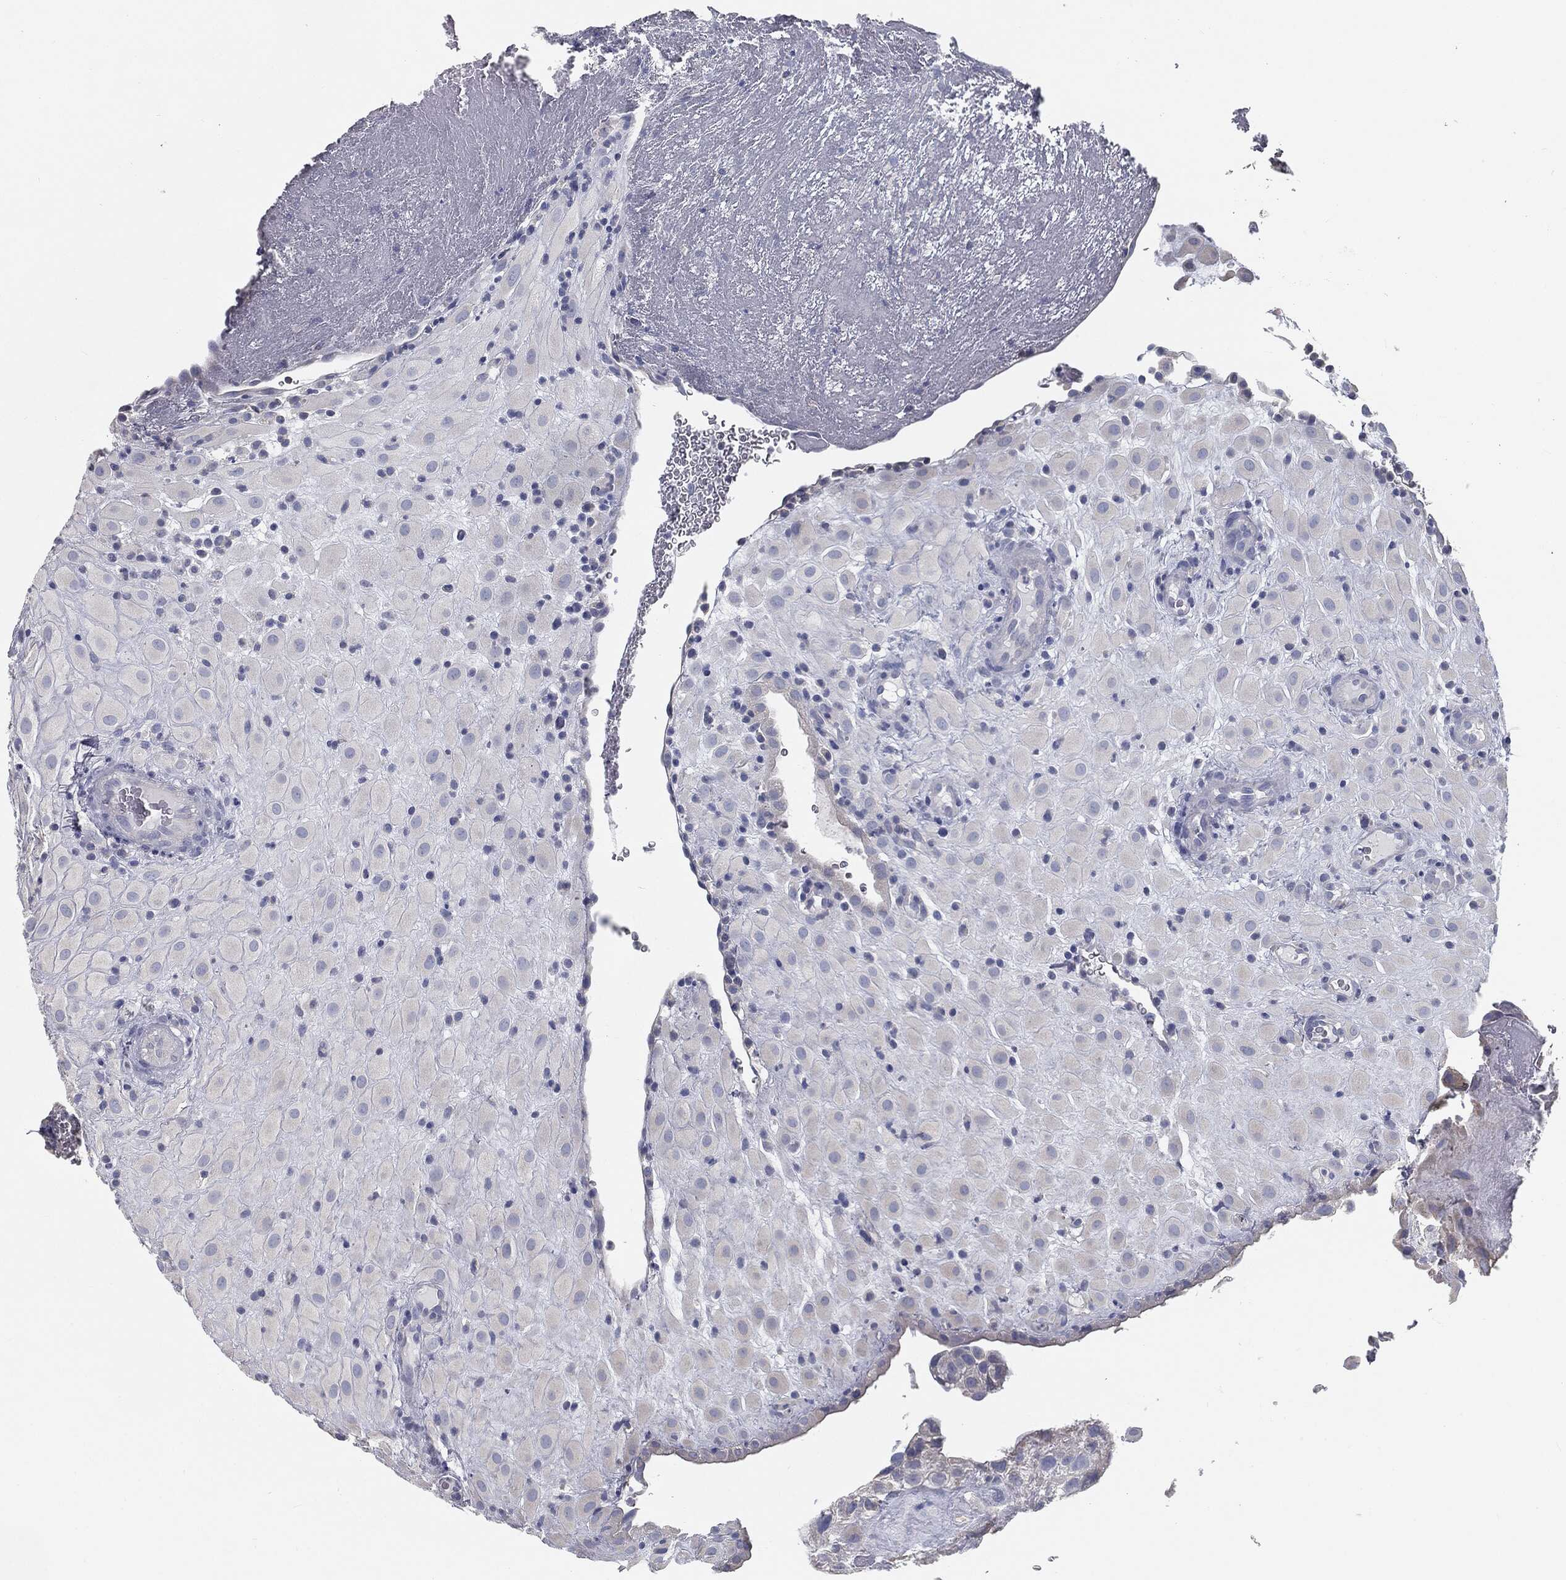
{"staining": {"intensity": "negative", "quantity": "none", "location": "none"}, "tissue": "placenta", "cell_type": "Decidual cells", "image_type": "normal", "snomed": [{"axis": "morphology", "description": "Normal tissue, NOS"}, {"axis": "topography", "description": "Placenta"}], "caption": "IHC of benign placenta displays no expression in decidual cells.", "gene": "CAV3", "patient": {"sex": "female", "age": 19}}